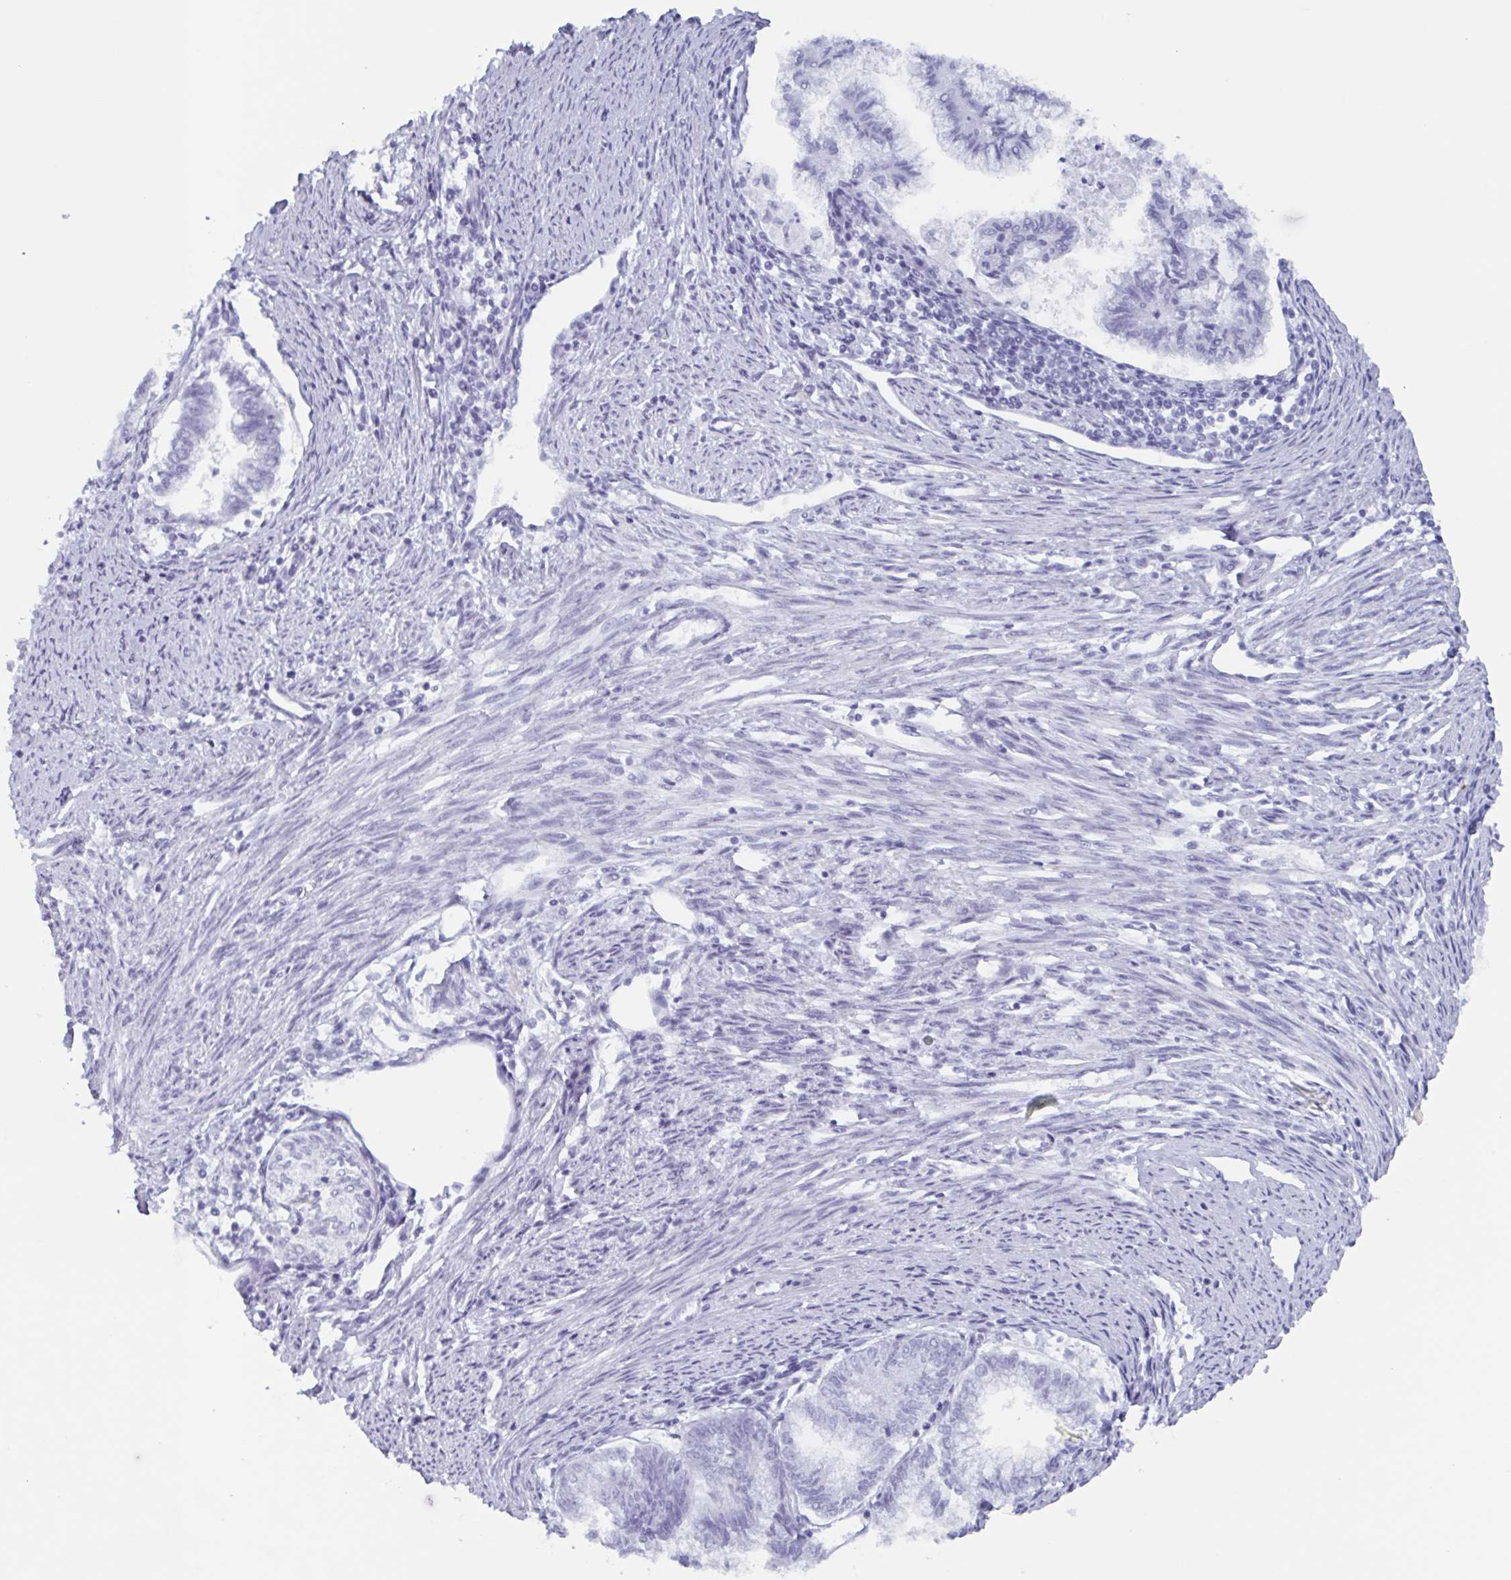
{"staining": {"intensity": "negative", "quantity": "none", "location": "none"}, "tissue": "endometrial cancer", "cell_type": "Tumor cells", "image_type": "cancer", "snomed": [{"axis": "morphology", "description": "Adenocarcinoma, NOS"}, {"axis": "topography", "description": "Endometrium"}], "caption": "An IHC photomicrograph of adenocarcinoma (endometrial) is shown. There is no staining in tumor cells of adenocarcinoma (endometrial). Nuclei are stained in blue.", "gene": "ZFP64", "patient": {"sex": "female", "age": 79}}